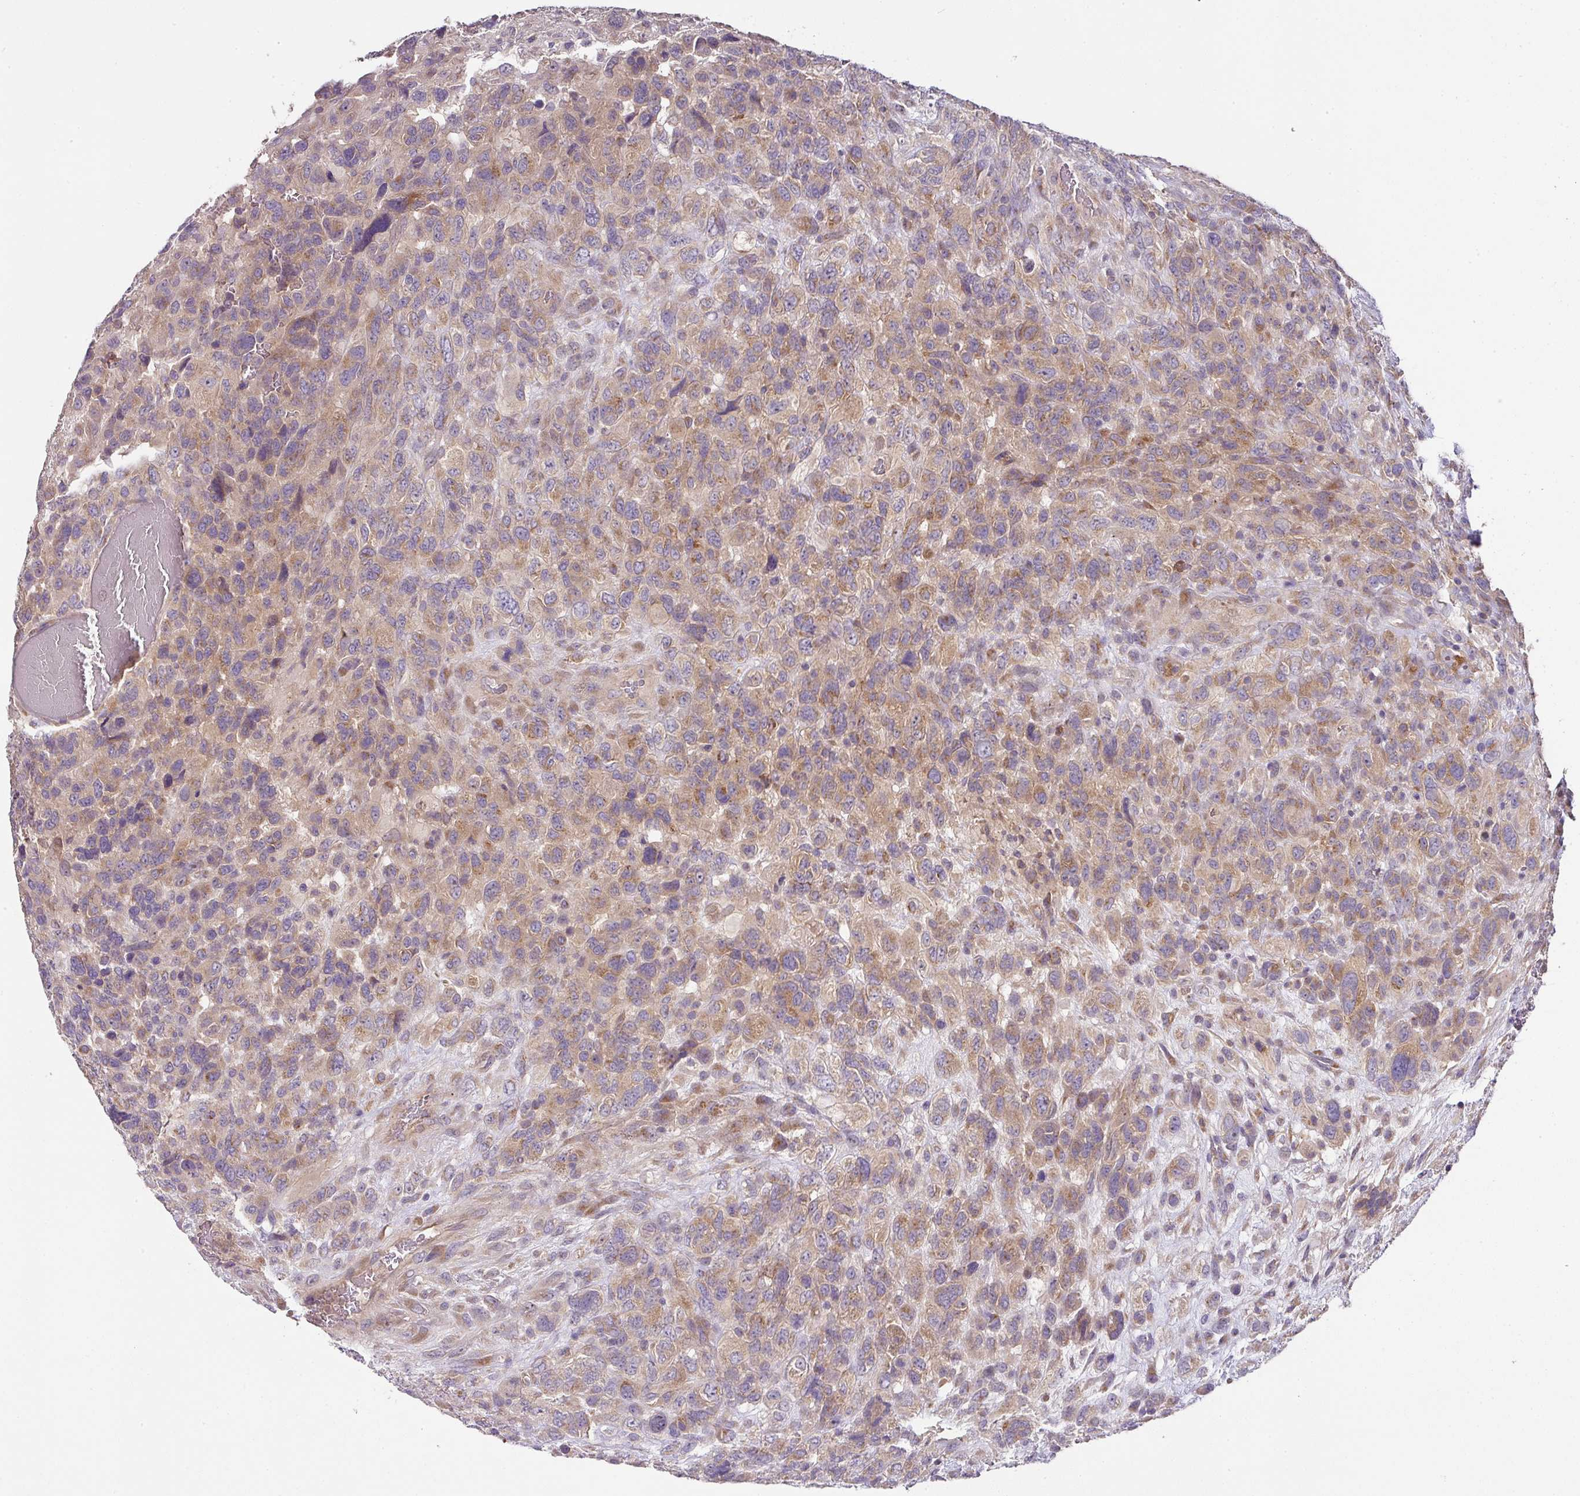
{"staining": {"intensity": "moderate", "quantity": ">75%", "location": "cytoplasmic/membranous"}, "tissue": "glioma", "cell_type": "Tumor cells", "image_type": "cancer", "snomed": [{"axis": "morphology", "description": "Glioma, malignant, High grade"}, {"axis": "topography", "description": "Brain"}], "caption": "IHC staining of glioma, which exhibits medium levels of moderate cytoplasmic/membranous staining in approximately >75% of tumor cells indicating moderate cytoplasmic/membranous protein staining. The staining was performed using DAB (brown) for protein detection and nuclei were counterstained in hematoxylin (blue).", "gene": "SKIC2", "patient": {"sex": "male", "age": 61}}